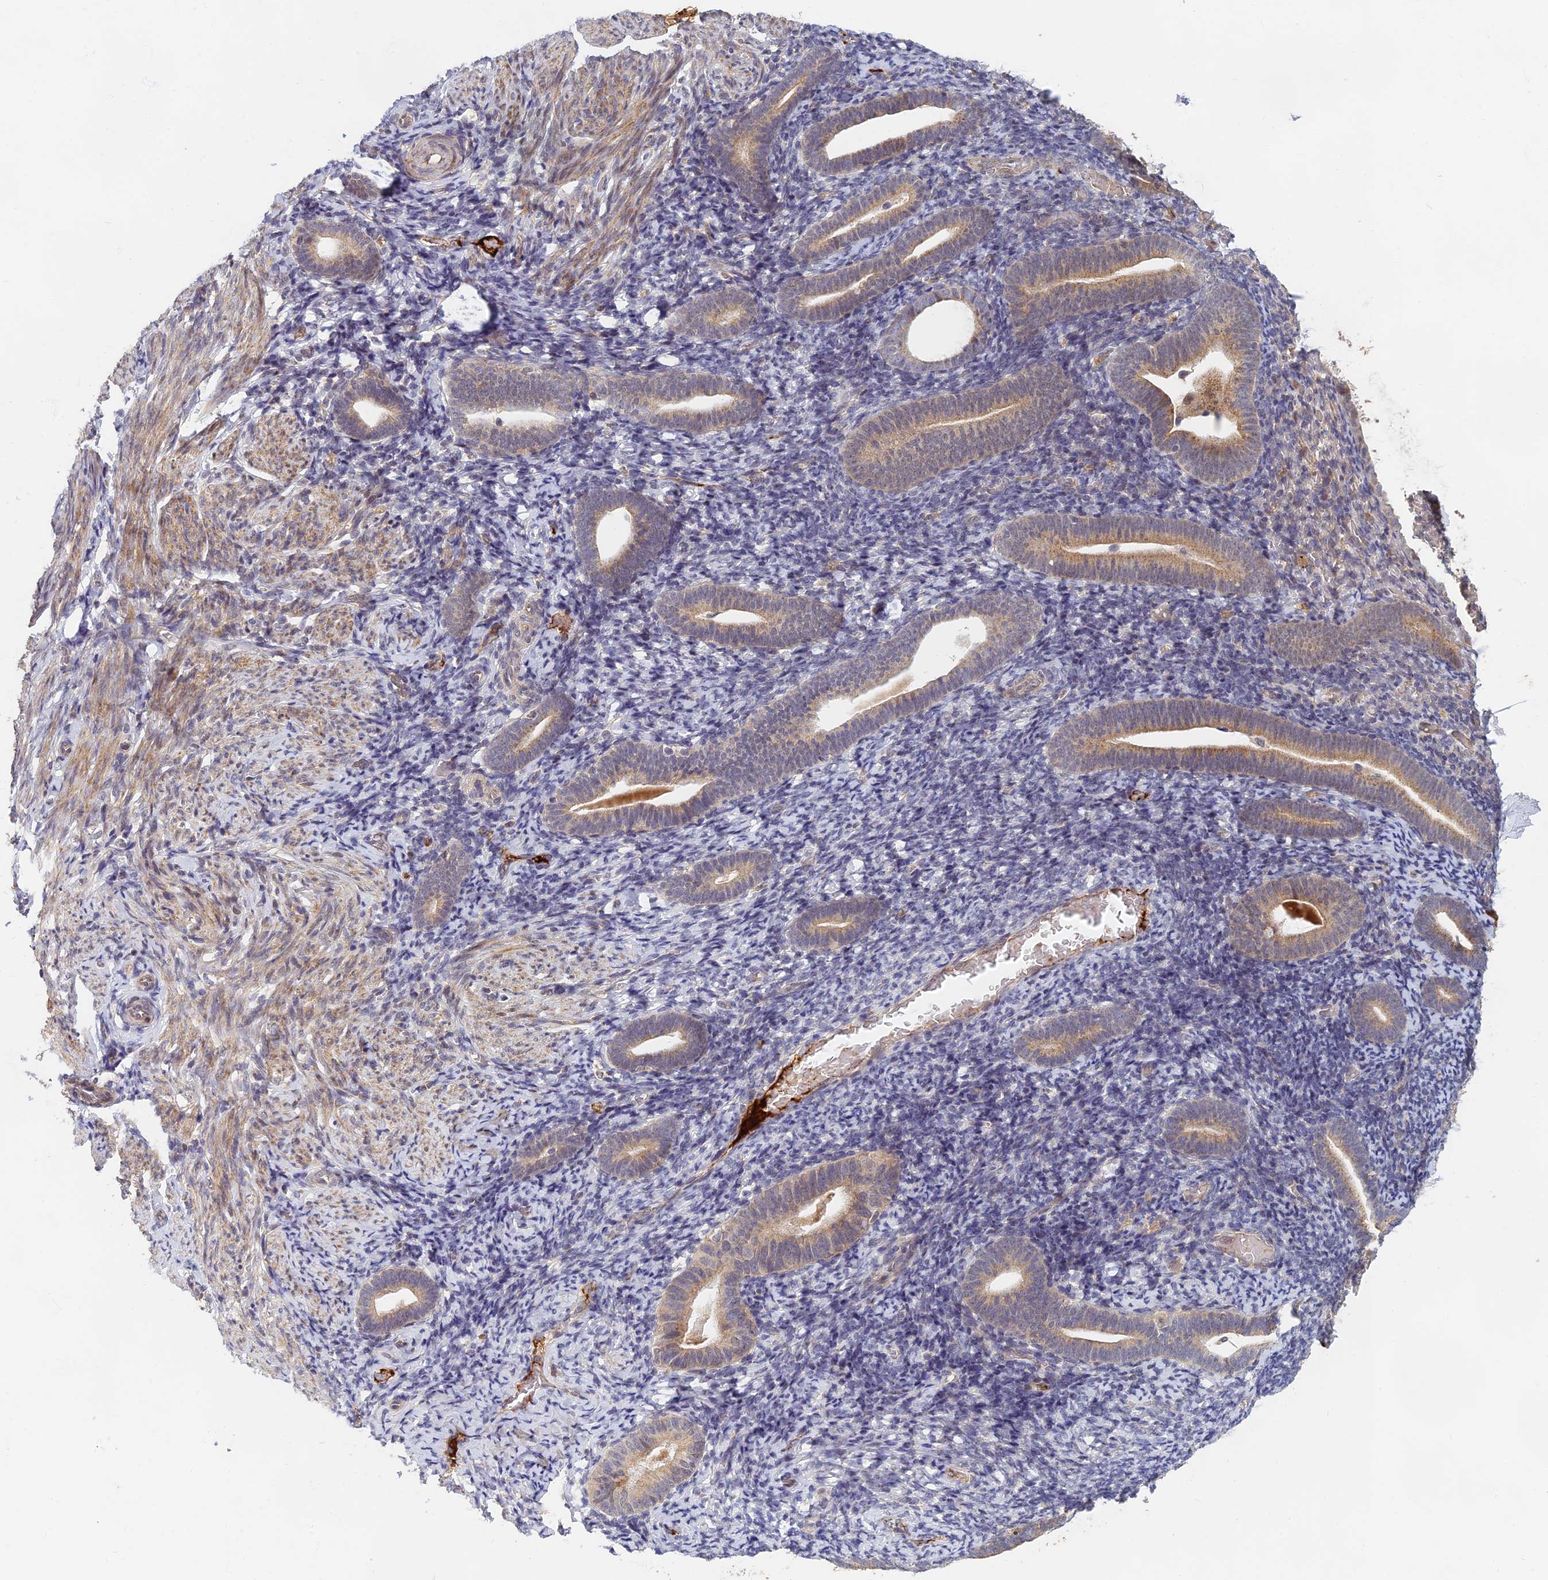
{"staining": {"intensity": "weak", "quantity": "<25%", "location": "cytoplasmic/membranous"}, "tissue": "endometrium", "cell_type": "Cells in endometrial stroma", "image_type": "normal", "snomed": [{"axis": "morphology", "description": "Normal tissue, NOS"}, {"axis": "topography", "description": "Endometrium"}], "caption": "This is an IHC histopathology image of normal human endometrium. There is no staining in cells in endometrial stroma.", "gene": "EARS2", "patient": {"sex": "female", "age": 51}}